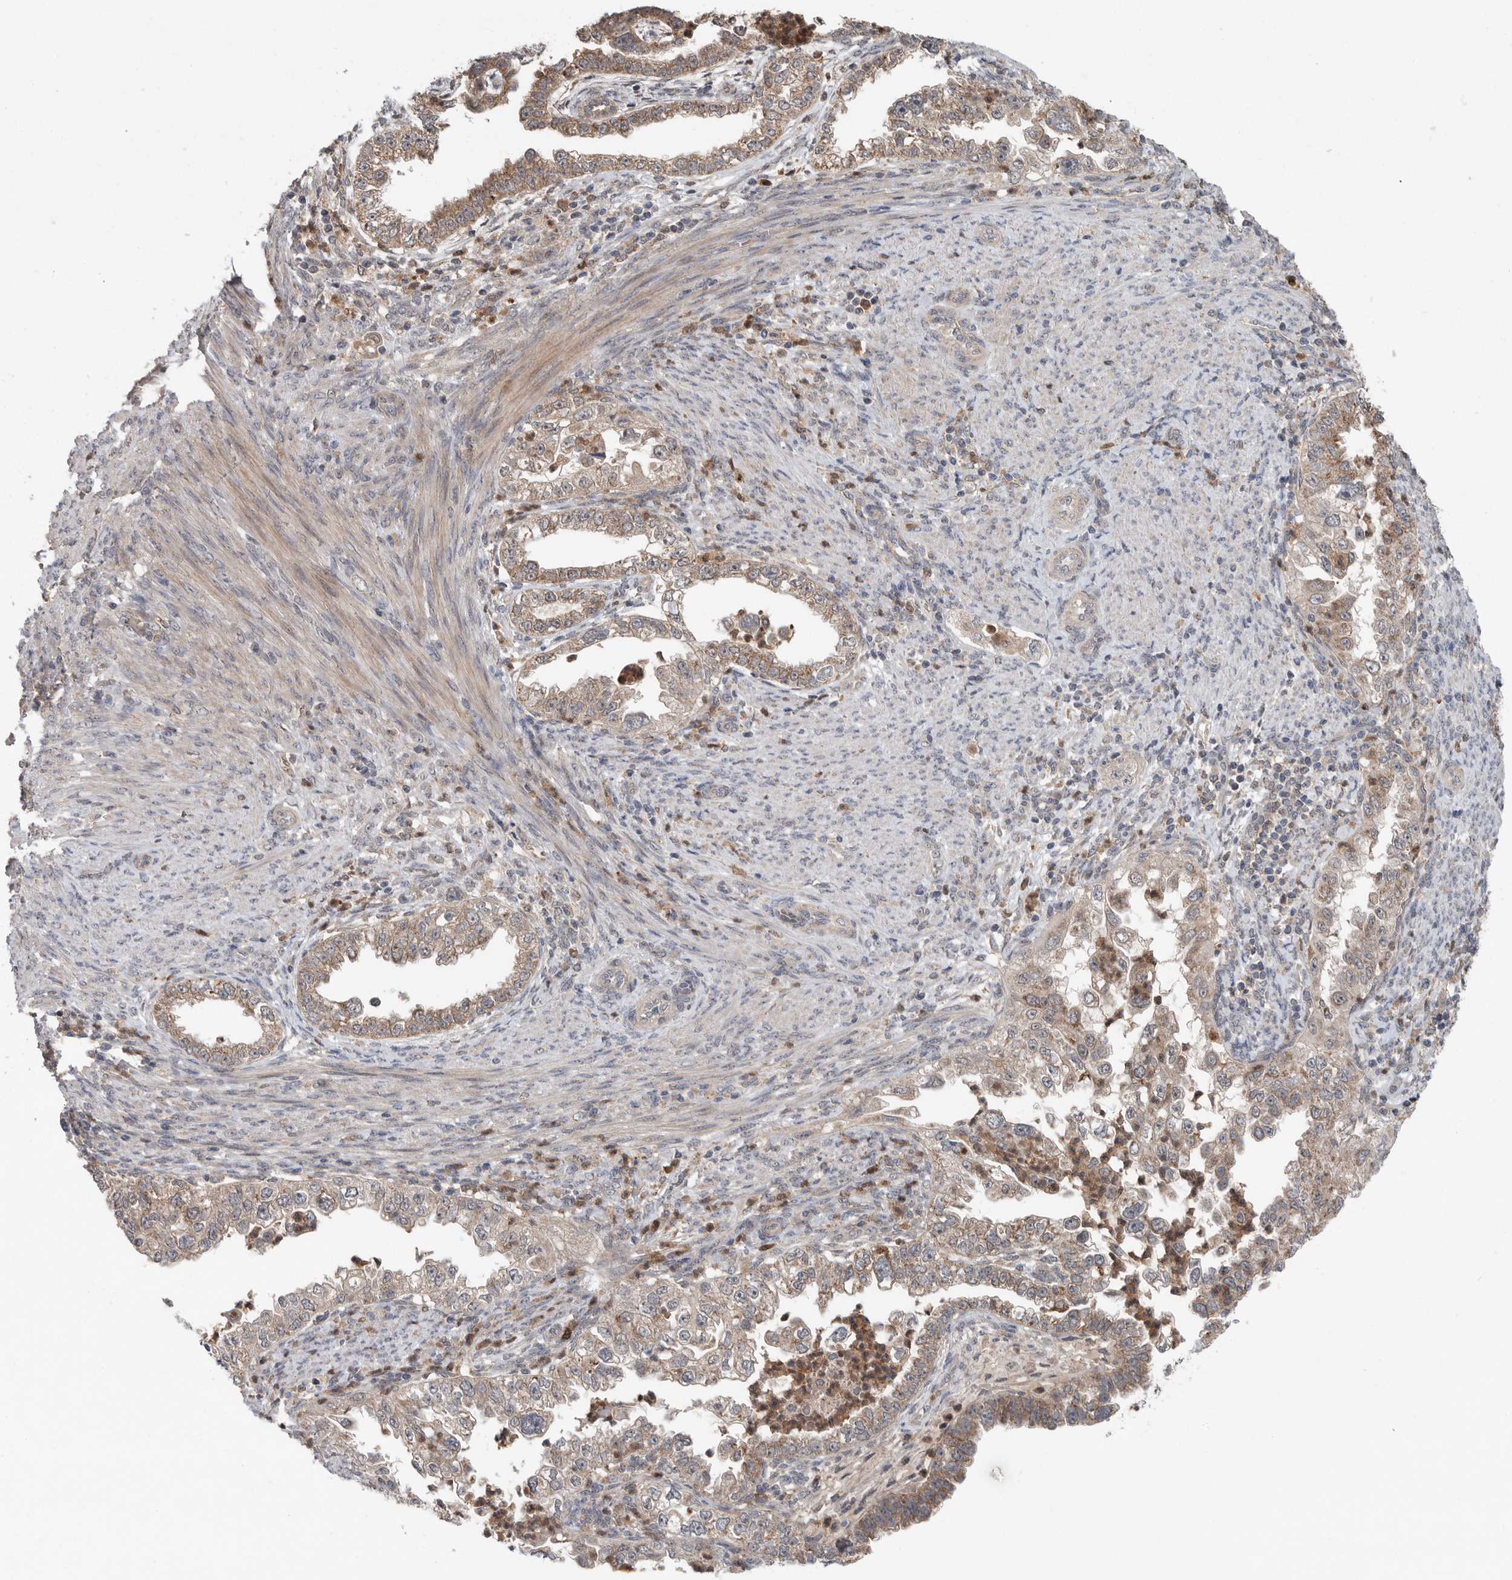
{"staining": {"intensity": "weak", "quantity": ">75%", "location": "cytoplasmic/membranous"}, "tissue": "endometrial cancer", "cell_type": "Tumor cells", "image_type": "cancer", "snomed": [{"axis": "morphology", "description": "Adenocarcinoma, NOS"}, {"axis": "topography", "description": "Endometrium"}], "caption": "Protein expression analysis of human endometrial adenocarcinoma reveals weak cytoplasmic/membranous staining in approximately >75% of tumor cells.", "gene": "SCP2", "patient": {"sex": "female", "age": 85}}